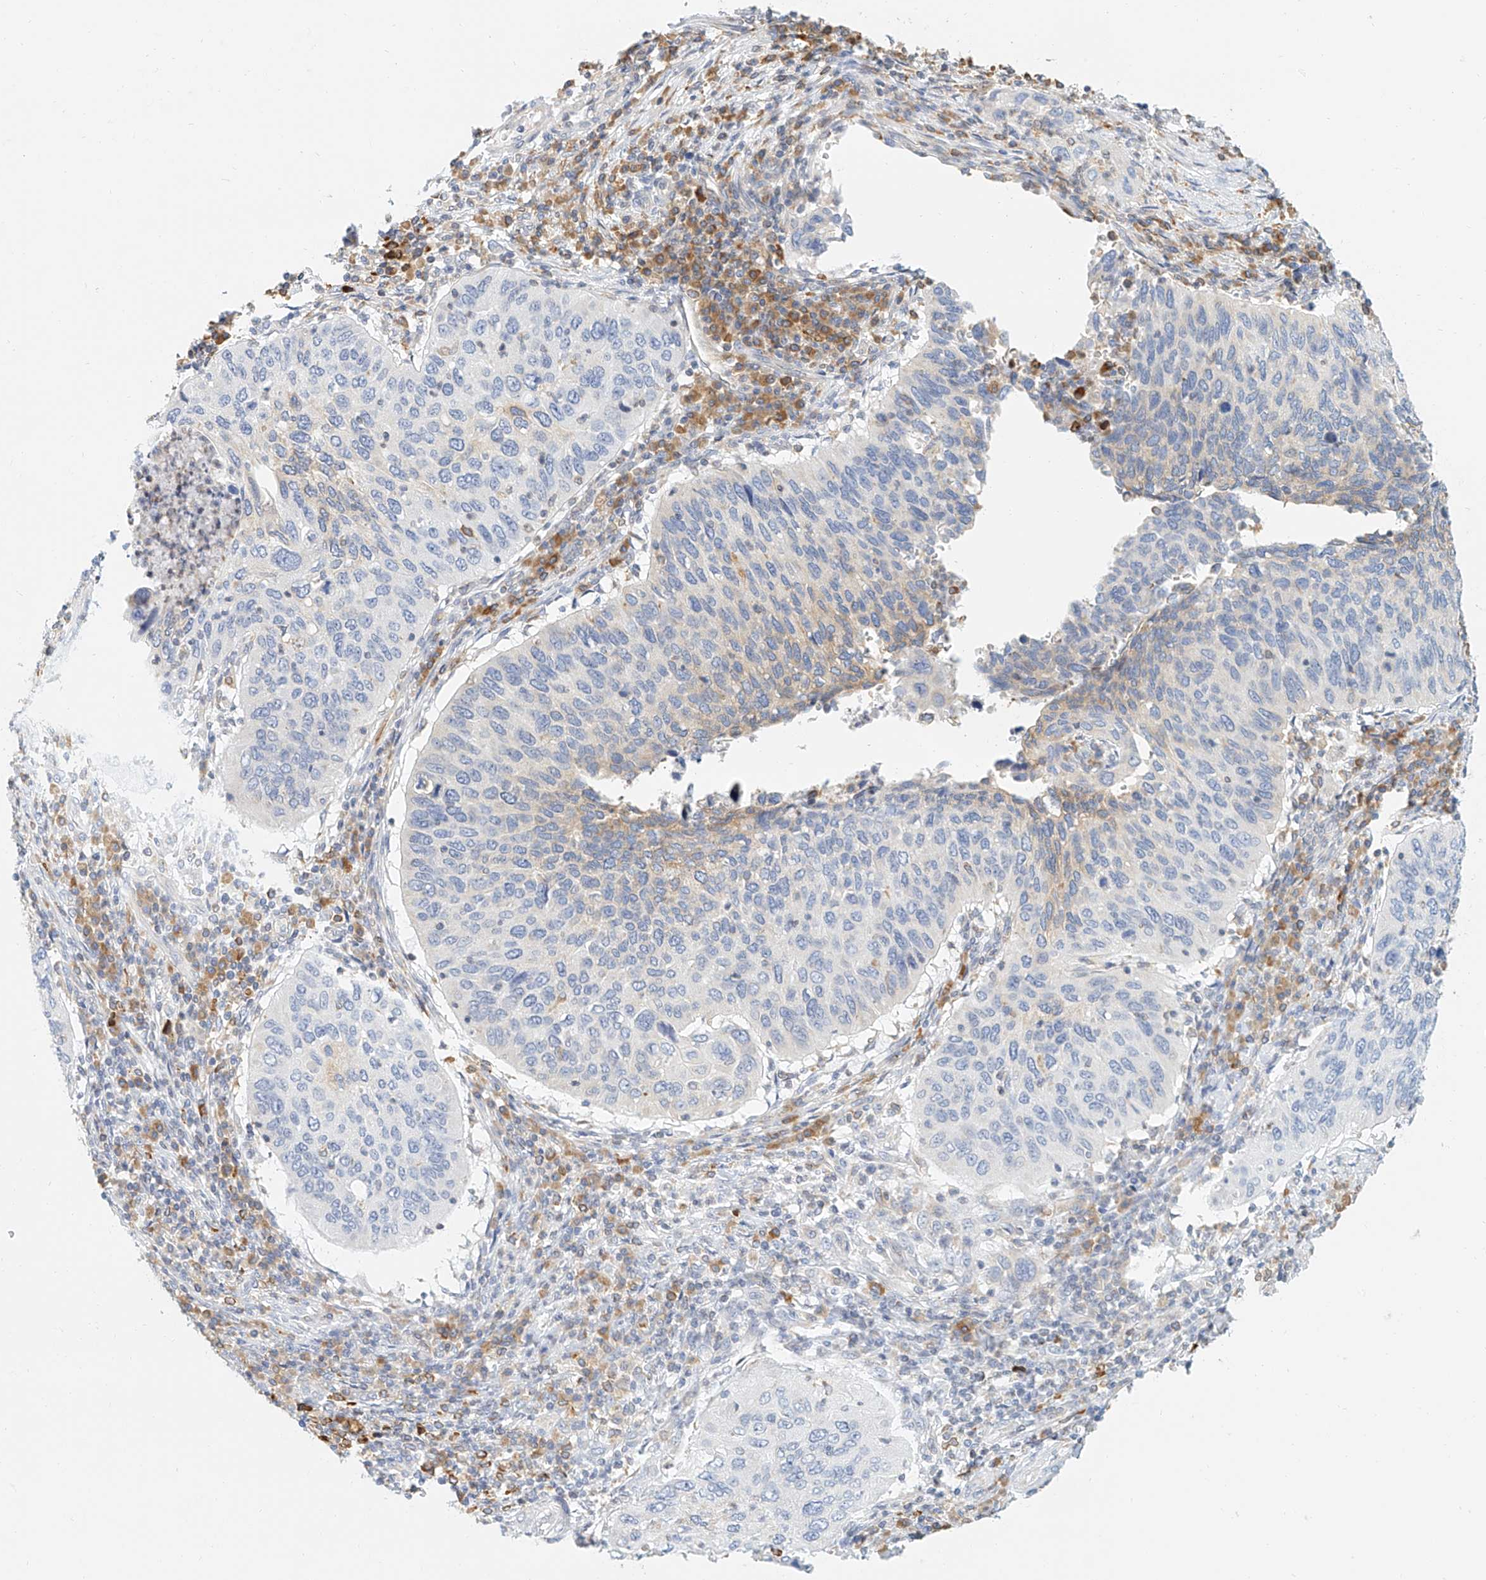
{"staining": {"intensity": "negative", "quantity": "none", "location": "none"}, "tissue": "cervical cancer", "cell_type": "Tumor cells", "image_type": "cancer", "snomed": [{"axis": "morphology", "description": "Squamous cell carcinoma, NOS"}, {"axis": "topography", "description": "Cervix"}], "caption": "Human cervical cancer stained for a protein using immunohistochemistry shows no expression in tumor cells.", "gene": "DHRS7", "patient": {"sex": "female", "age": 38}}